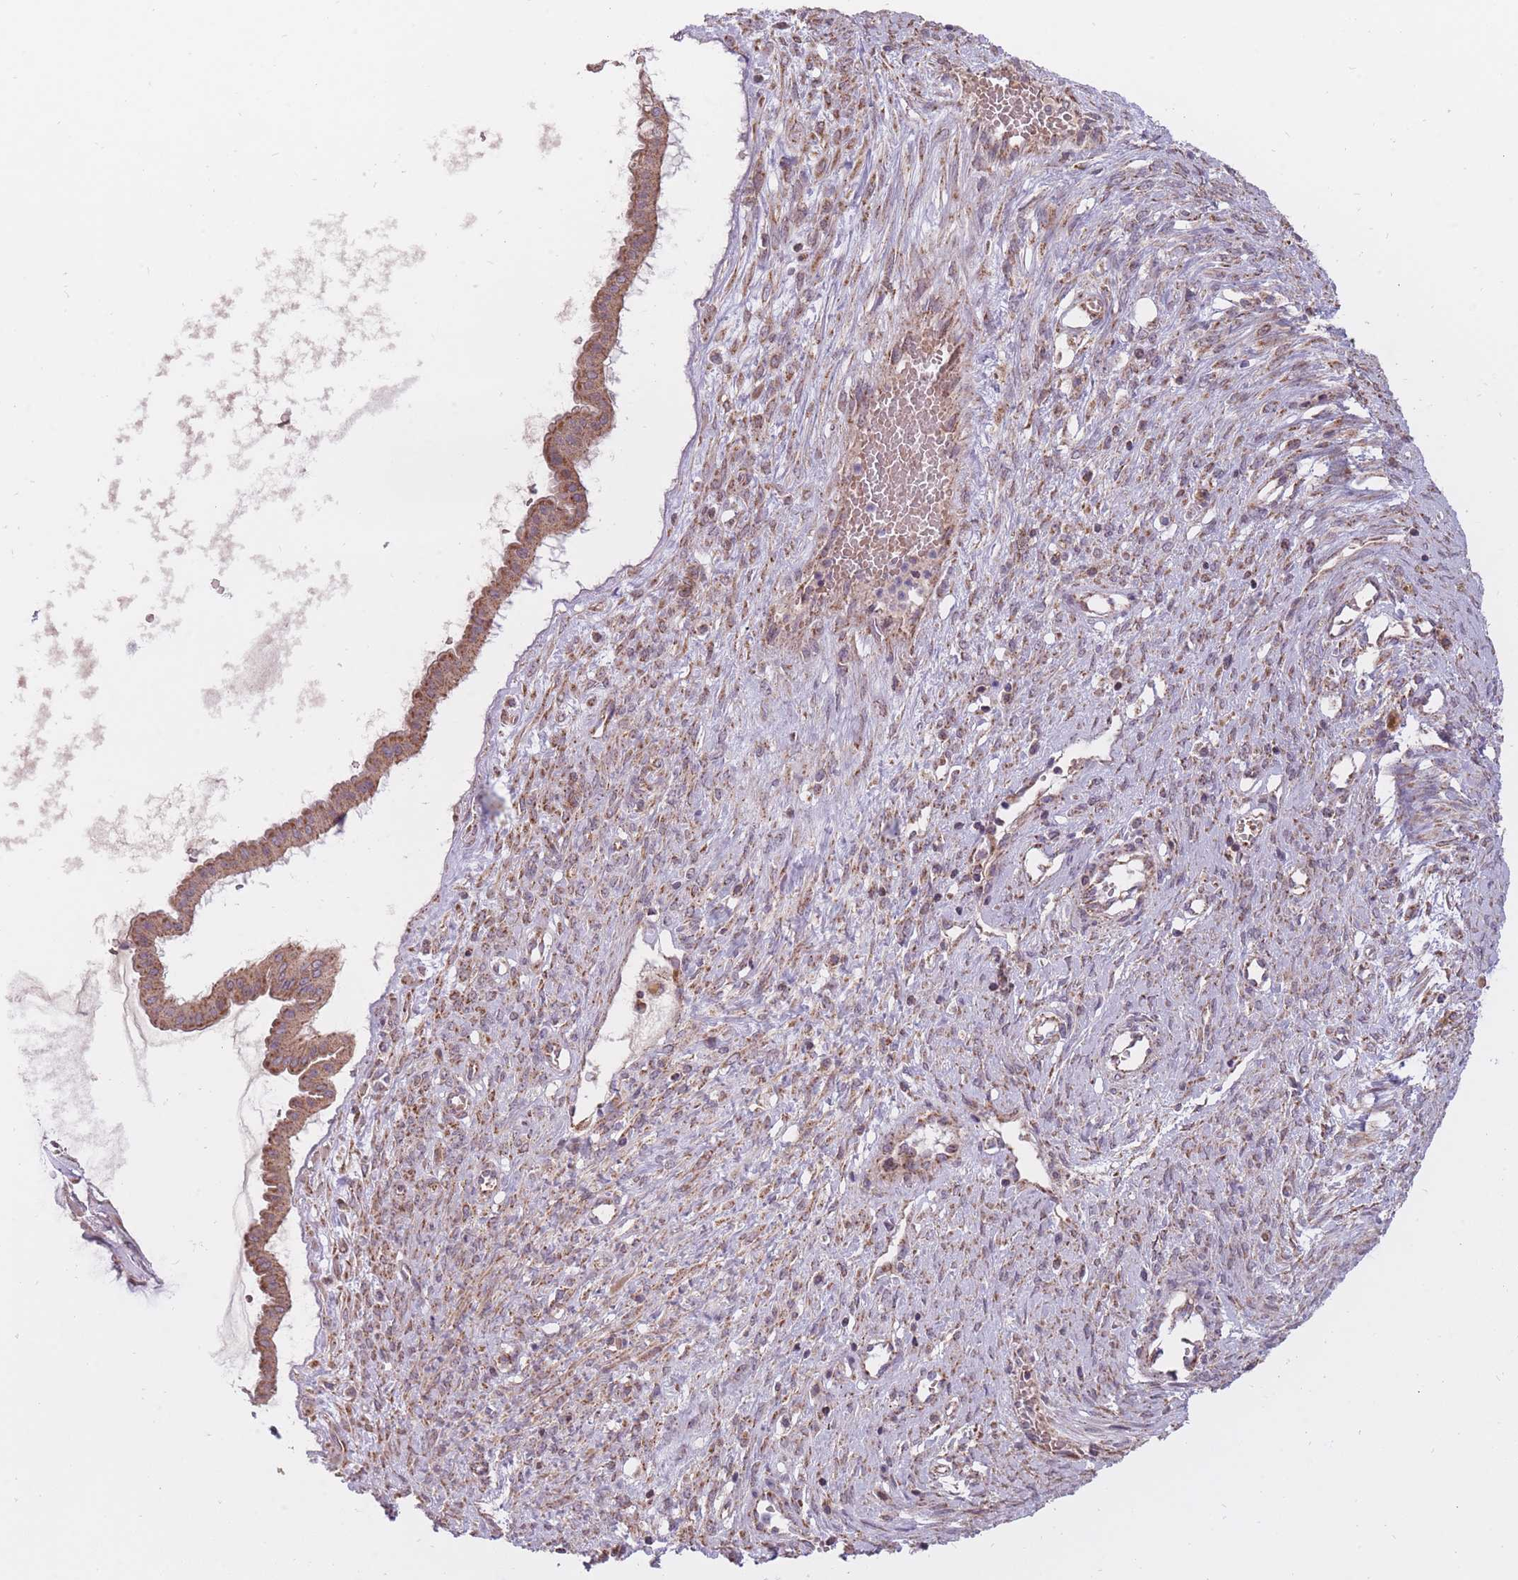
{"staining": {"intensity": "moderate", "quantity": "25%-75%", "location": "cytoplasmic/membranous"}, "tissue": "ovarian cancer", "cell_type": "Tumor cells", "image_type": "cancer", "snomed": [{"axis": "morphology", "description": "Cystadenocarcinoma, mucinous, NOS"}, {"axis": "topography", "description": "Ovary"}], "caption": "An image of mucinous cystadenocarcinoma (ovarian) stained for a protein reveals moderate cytoplasmic/membranous brown staining in tumor cells.", "gene": "LIN7C", "patient": {"sex": "female", "age": 73}}